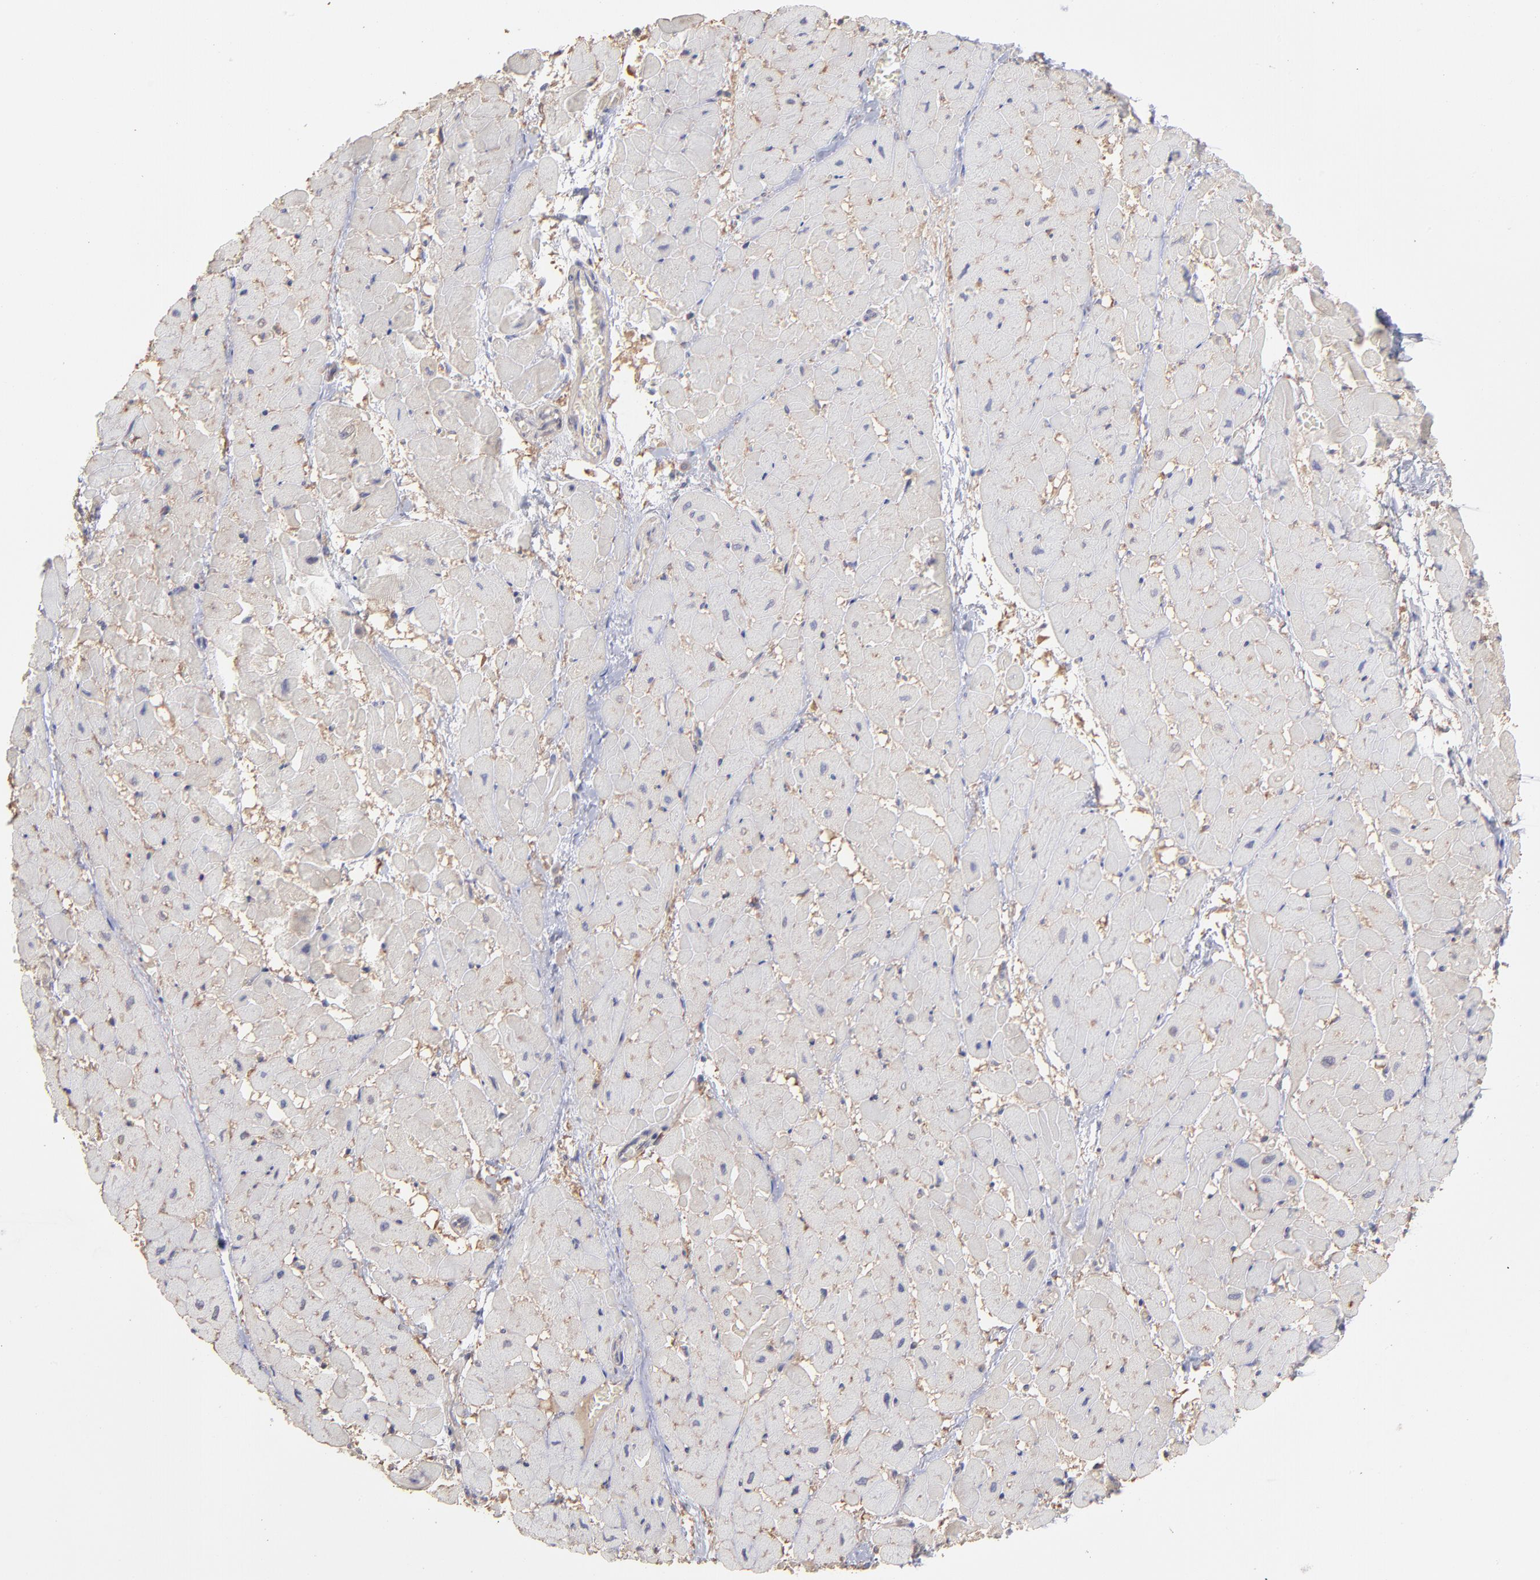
{"staining": {"intensity": "negative", "quantity": "none", "location": "none"}, "tissue": "heart muscle", "cell_type": "Cardiomyocytes", "image_type": "normal", "snomed": [{"axis": "morphology", "description": "Normal tissue, NOS"}, {"axis": "topography", "description": "Heart"}], "caption": "IHC of benign heart muscle shows no expression in cardiomyocytes.", "gene": "RPLP0", "patient": {"sex": "male", "age": 45}}